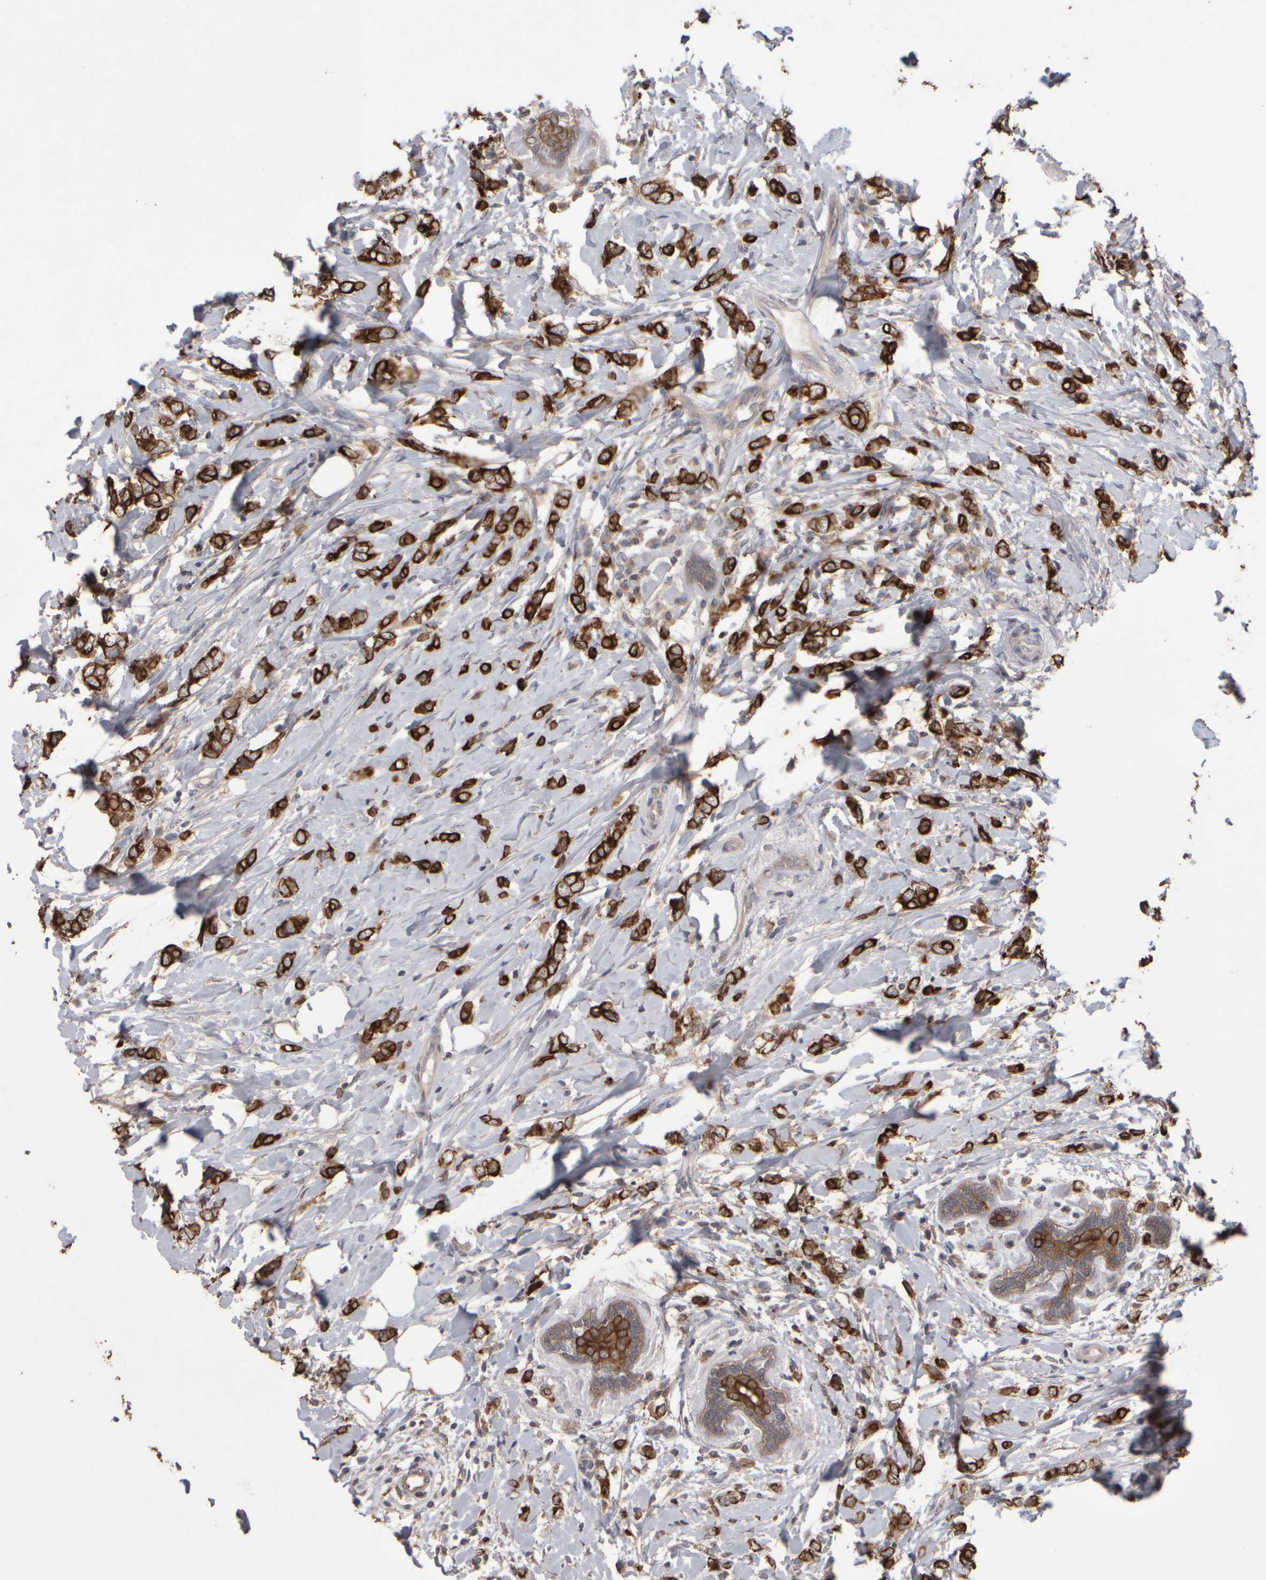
{"staining": {"intensity": "strong", "quantity": ">75%", "location": "cytoplasmic/membranous"}, "tissue": "breast cancer", "cell_type": "Tumor cells", "image_type": "cancer", "snomed": [{"axis": "morphology", "description": "Normal tissue, NOS"}, {"axis": "morphology", "description": "Lobular carcinoma"}, {"axis": "topography", "description": "Breast"}], "caption": "Human lobular carcinoma (breast) stained for a protein (brown) exhibits strong cytoplasmic/membranous positive expression in approximately >75% of tumor cells.", "gene": "EPHX2", "patient": {"sex": "female", "age": 47}}